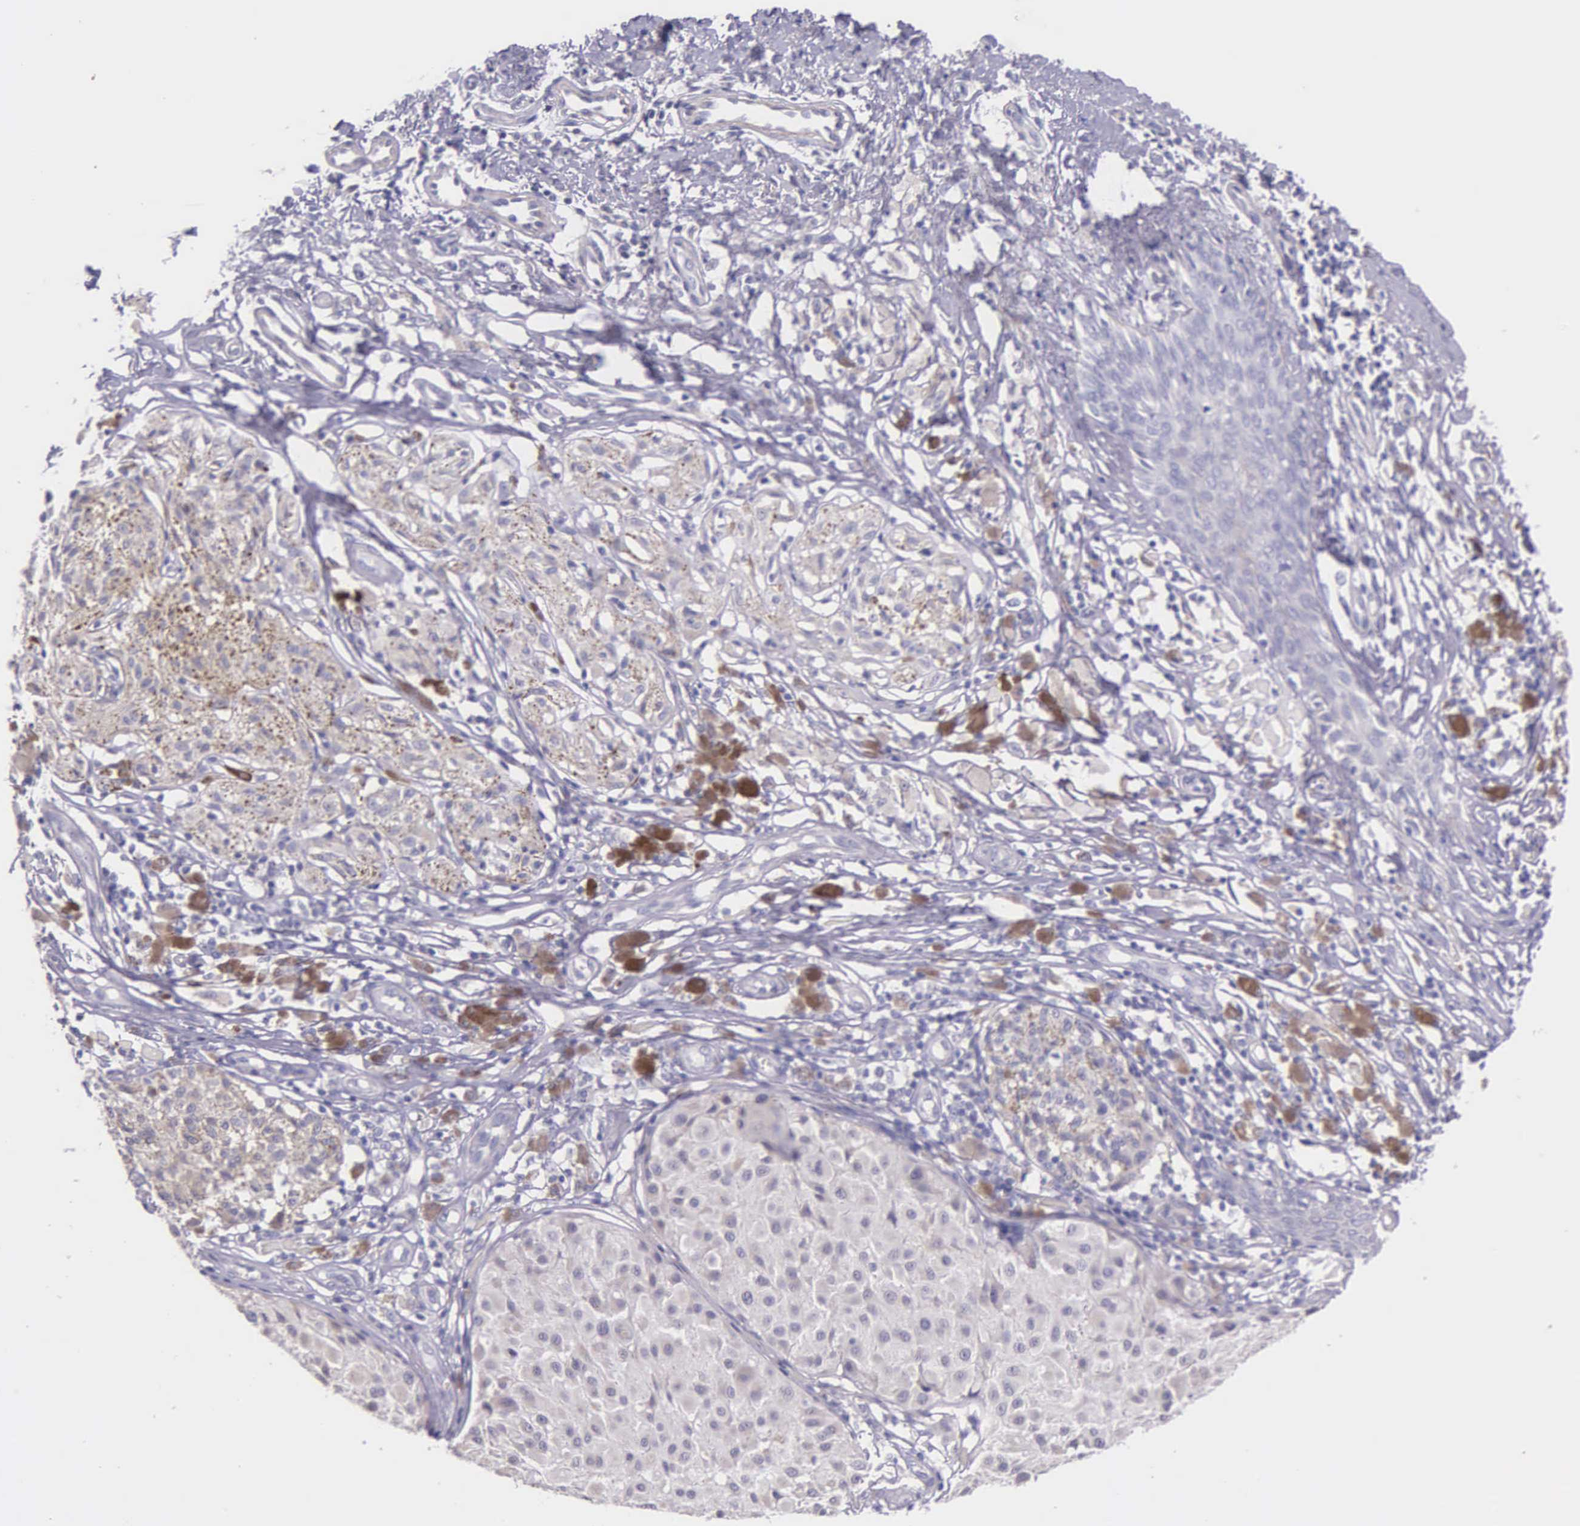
{"staining": {"intensity": "negative", "quantity": "none", "location": "none"}, "tissue": "melanoma", "cell_type": "Tumor cells", "image_type": "cancer", "snomed": [{"axis": "morphology", "description": "Malignant melanoma, NOS"}, {"axis": "topography", "description": "Skin"}], "caption": "The photomicrograph shows no staining of tumor cells in malignant melanoma.", "gene": "THSD7A", "patient": {"sex": "male", "age": 36}}